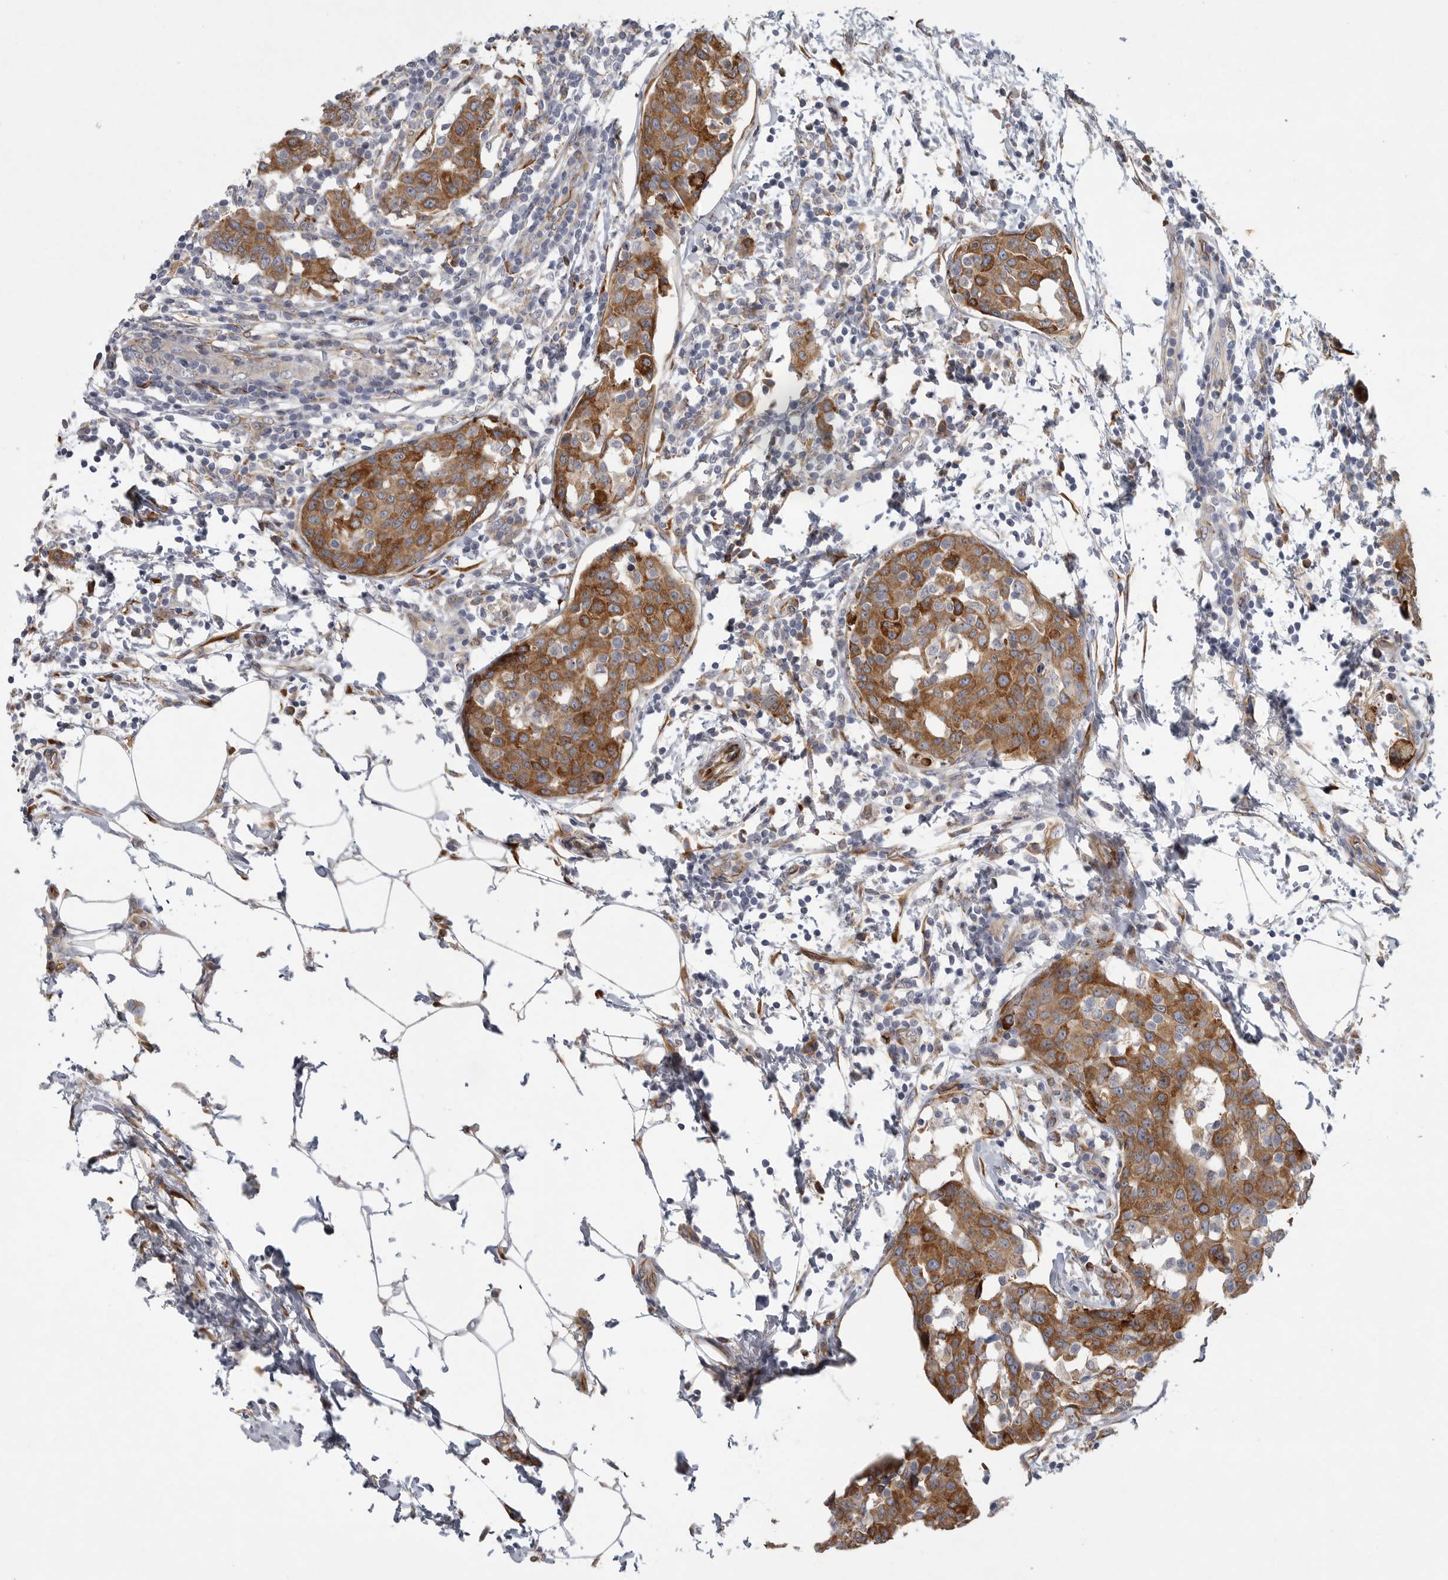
{"staining": {"intensity": "moderate", "quantity": ">75%", "location": "cytoplasmic/membranous"}, "tissue": "breast cancer", "cell_type": "Tumor cells", "image_type": "cancer", "snomed": [{"axis": "morphology", "description": "Normal tissue, NOS"}, {"axis": "morphology", "description": "Duct carcinoma"}, {"axis": "topography", "description": "Breast"}], "caption": "Moderate cytoplasmic/membranous expression is appreciated in about >75% of tumor cells in breast cancer (intraductal carcinoma).", "gene": "MINPP1", "patient": {"sex": "female", "age": 37}}